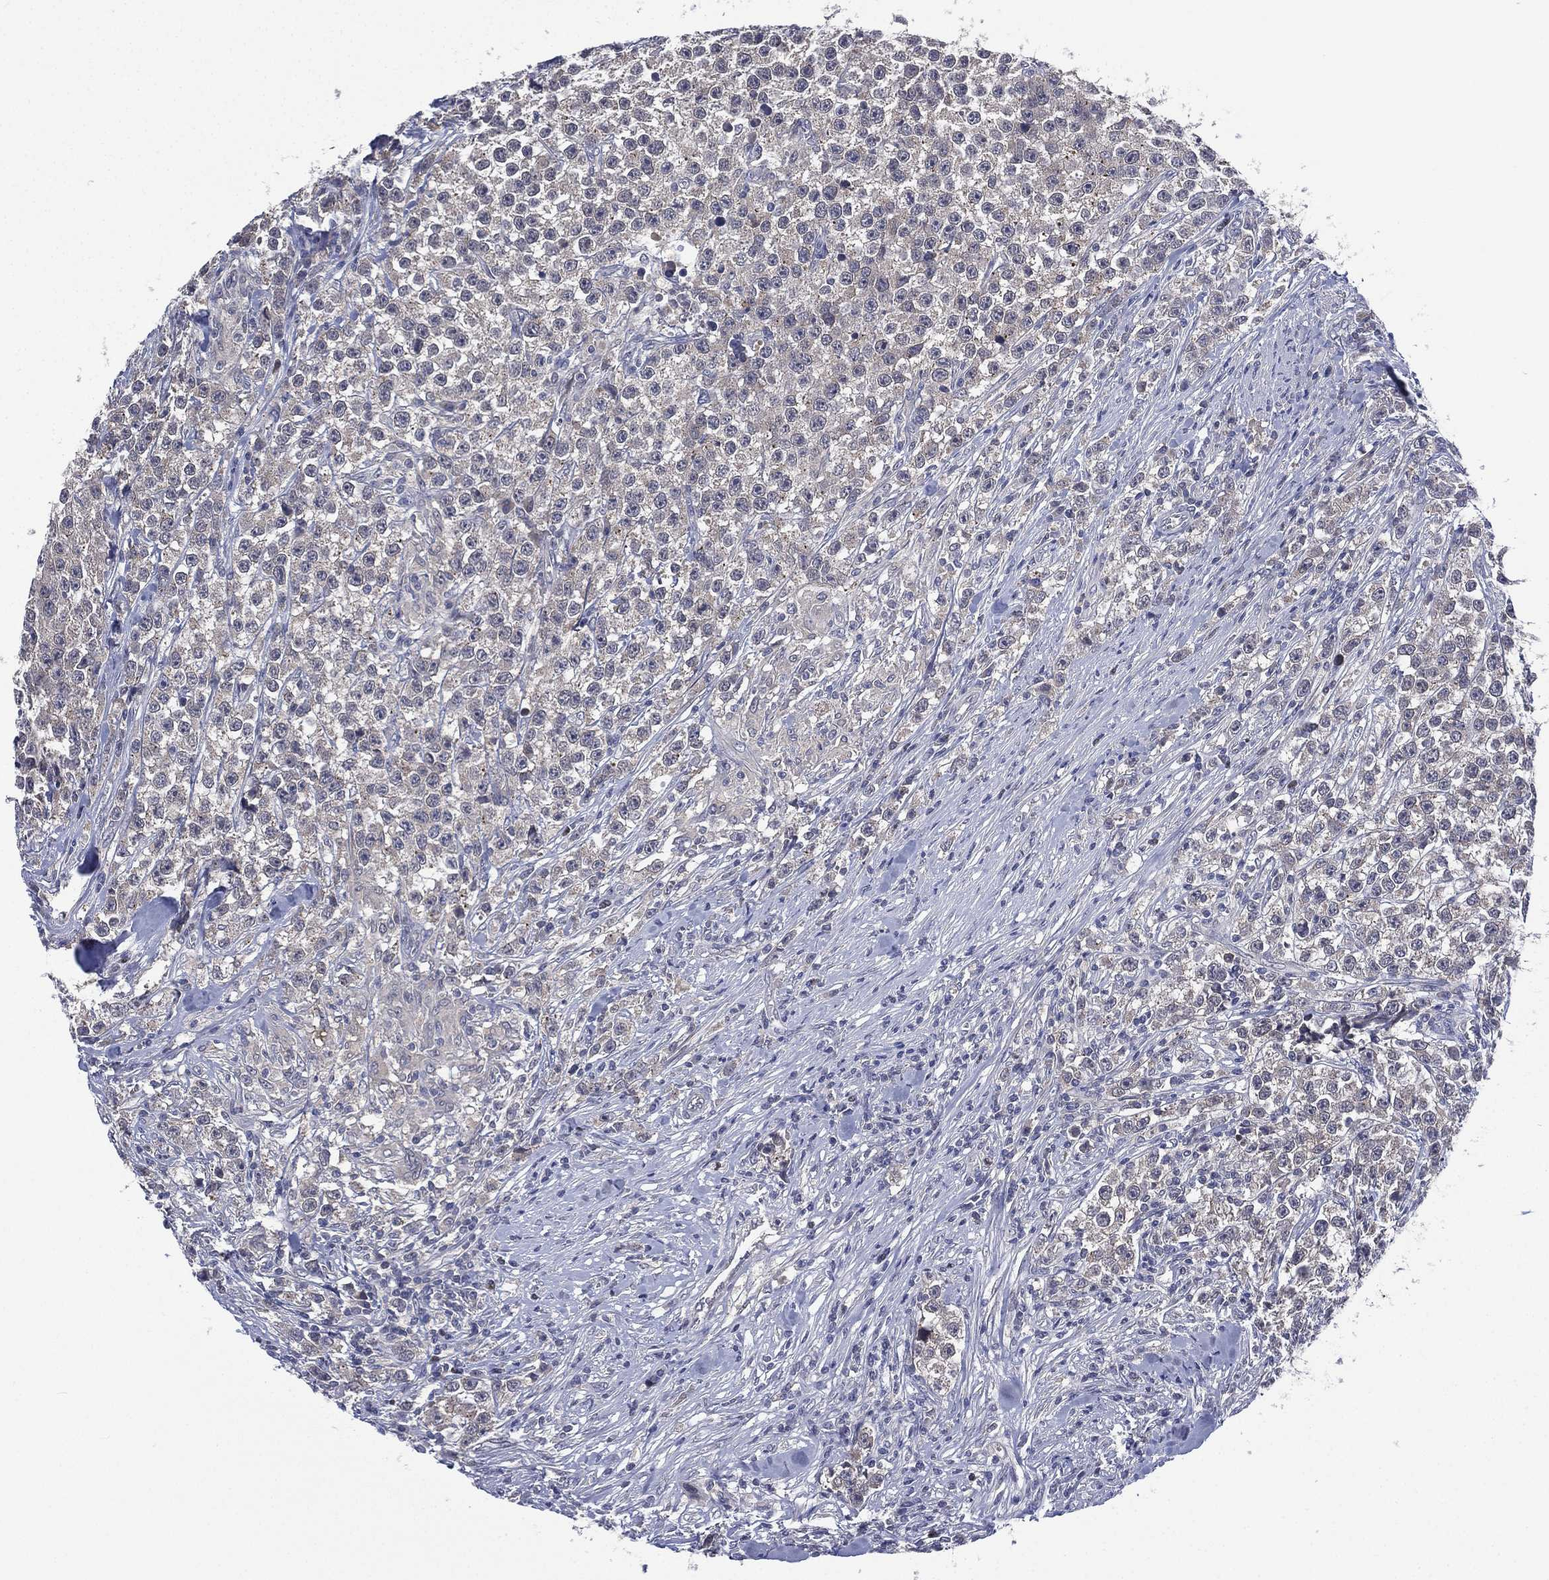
{"staining": {"intensity": "negative", "quantity": "none", "location": "none"}, "tissue": "testis cancer", "cell_type": "Tumor cells", "image_type": "cancer", "snomed": [{"axis": "morphology", "description": "Seminoma, NOS"}, {"axis": "topography", "description": "Testis"}], "caption": "This is an immunohistochemistry (IHC) image of human testis cancer. There is no staining in tumor cells.", "gene": "MPP7", "patient": {"sex": "male", "age": 59}}